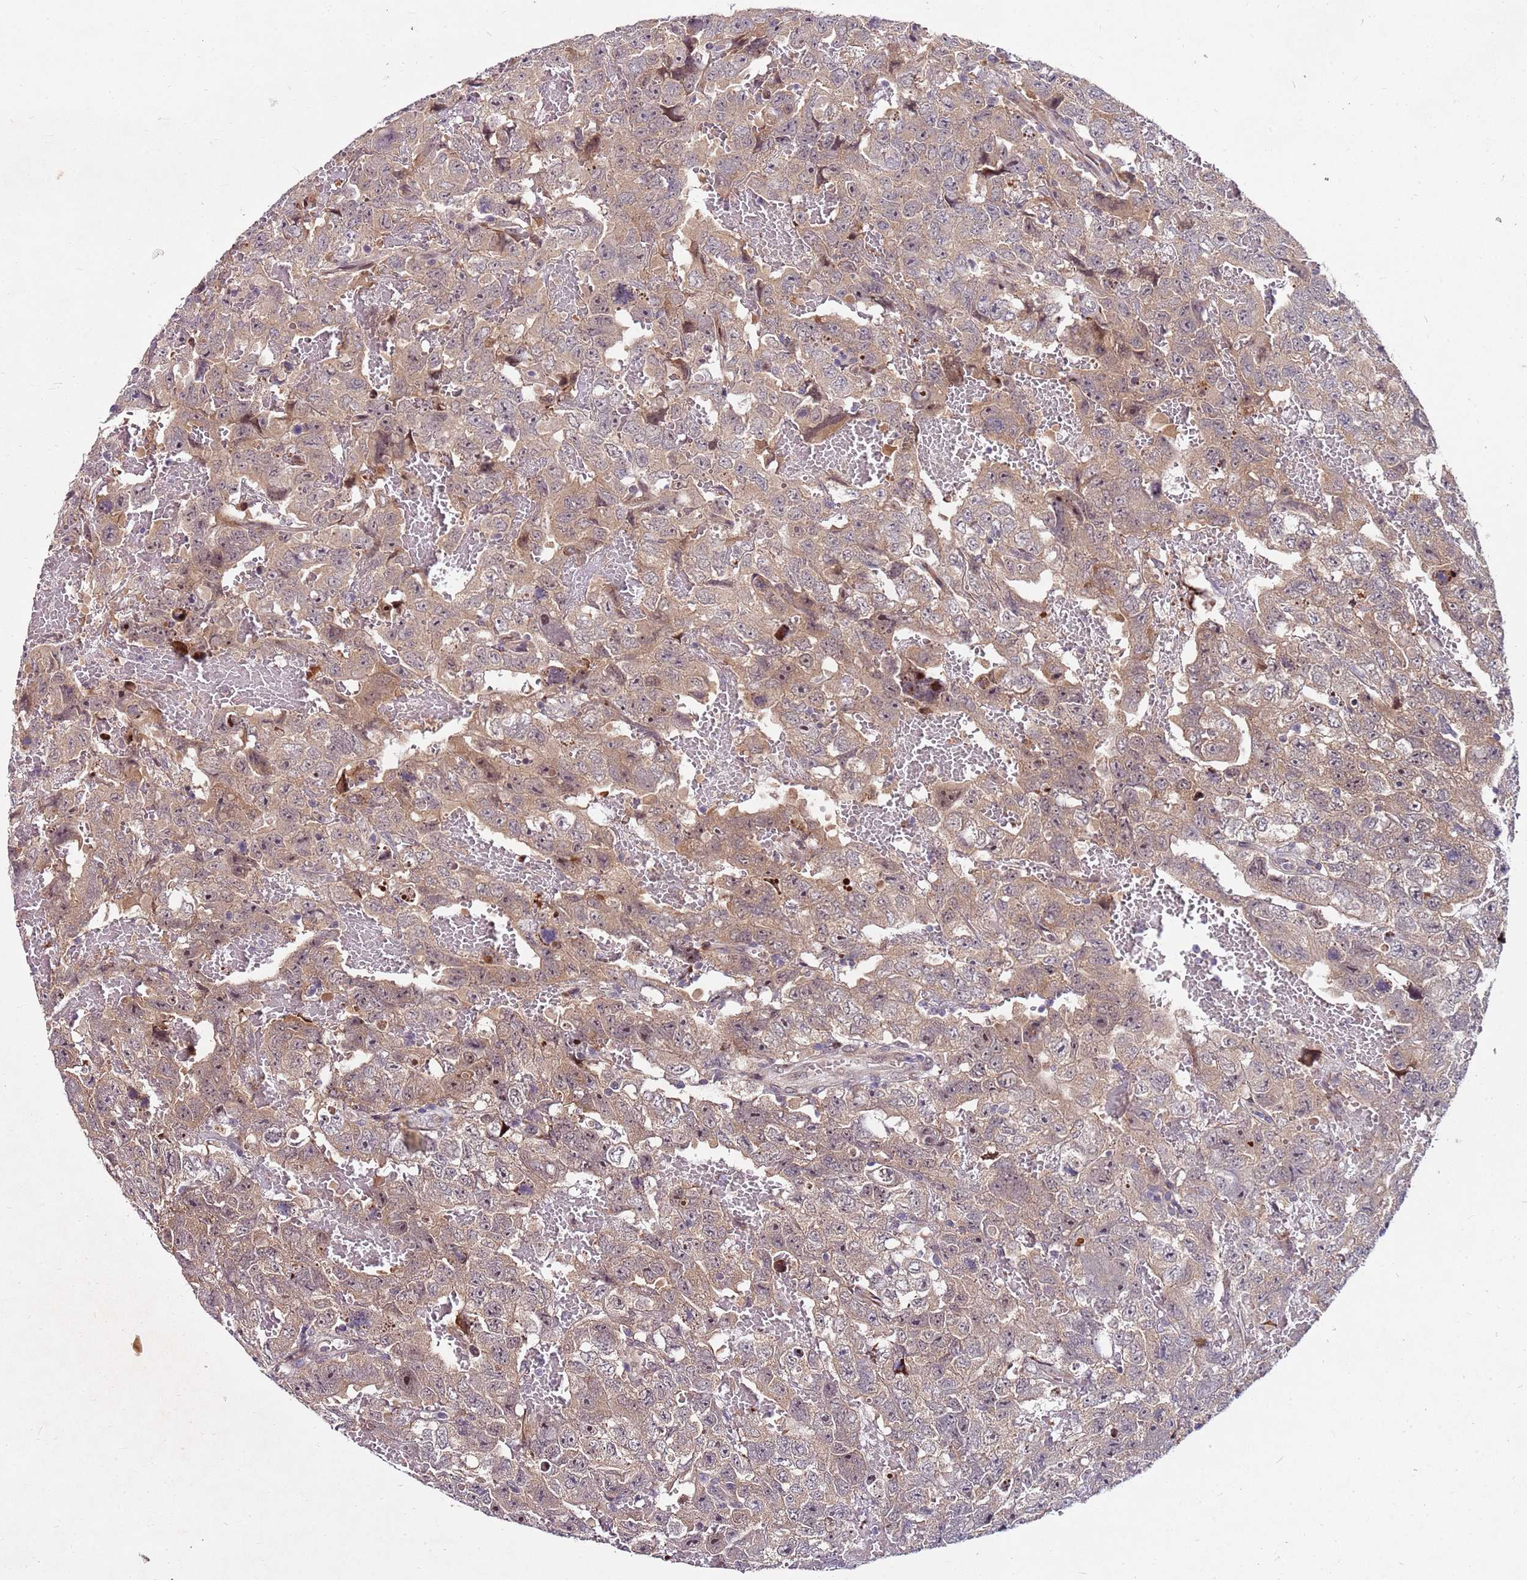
{"staining": {"intensity": "moderate", "quantity": ">75%", "location": "cytoplasmic/membranous,nuclear"}, "tissue": "testis cancer", "cell_type": "Tumor cells", "image_type": "cancer", "snomed": [{"axis": "morphology", "description": "Carcinoma, Embryonal, NOS"}, {"axis": "topography", "description": "Testis"}], "caption": "A medium amount of moderate cytoplasmic/membranous and nuclear staining is appreciated in about >75% of tumor cells in testis cancer tissue.", "gene": "FBXL22", "patient": {"sex": "male", "age": 45}}